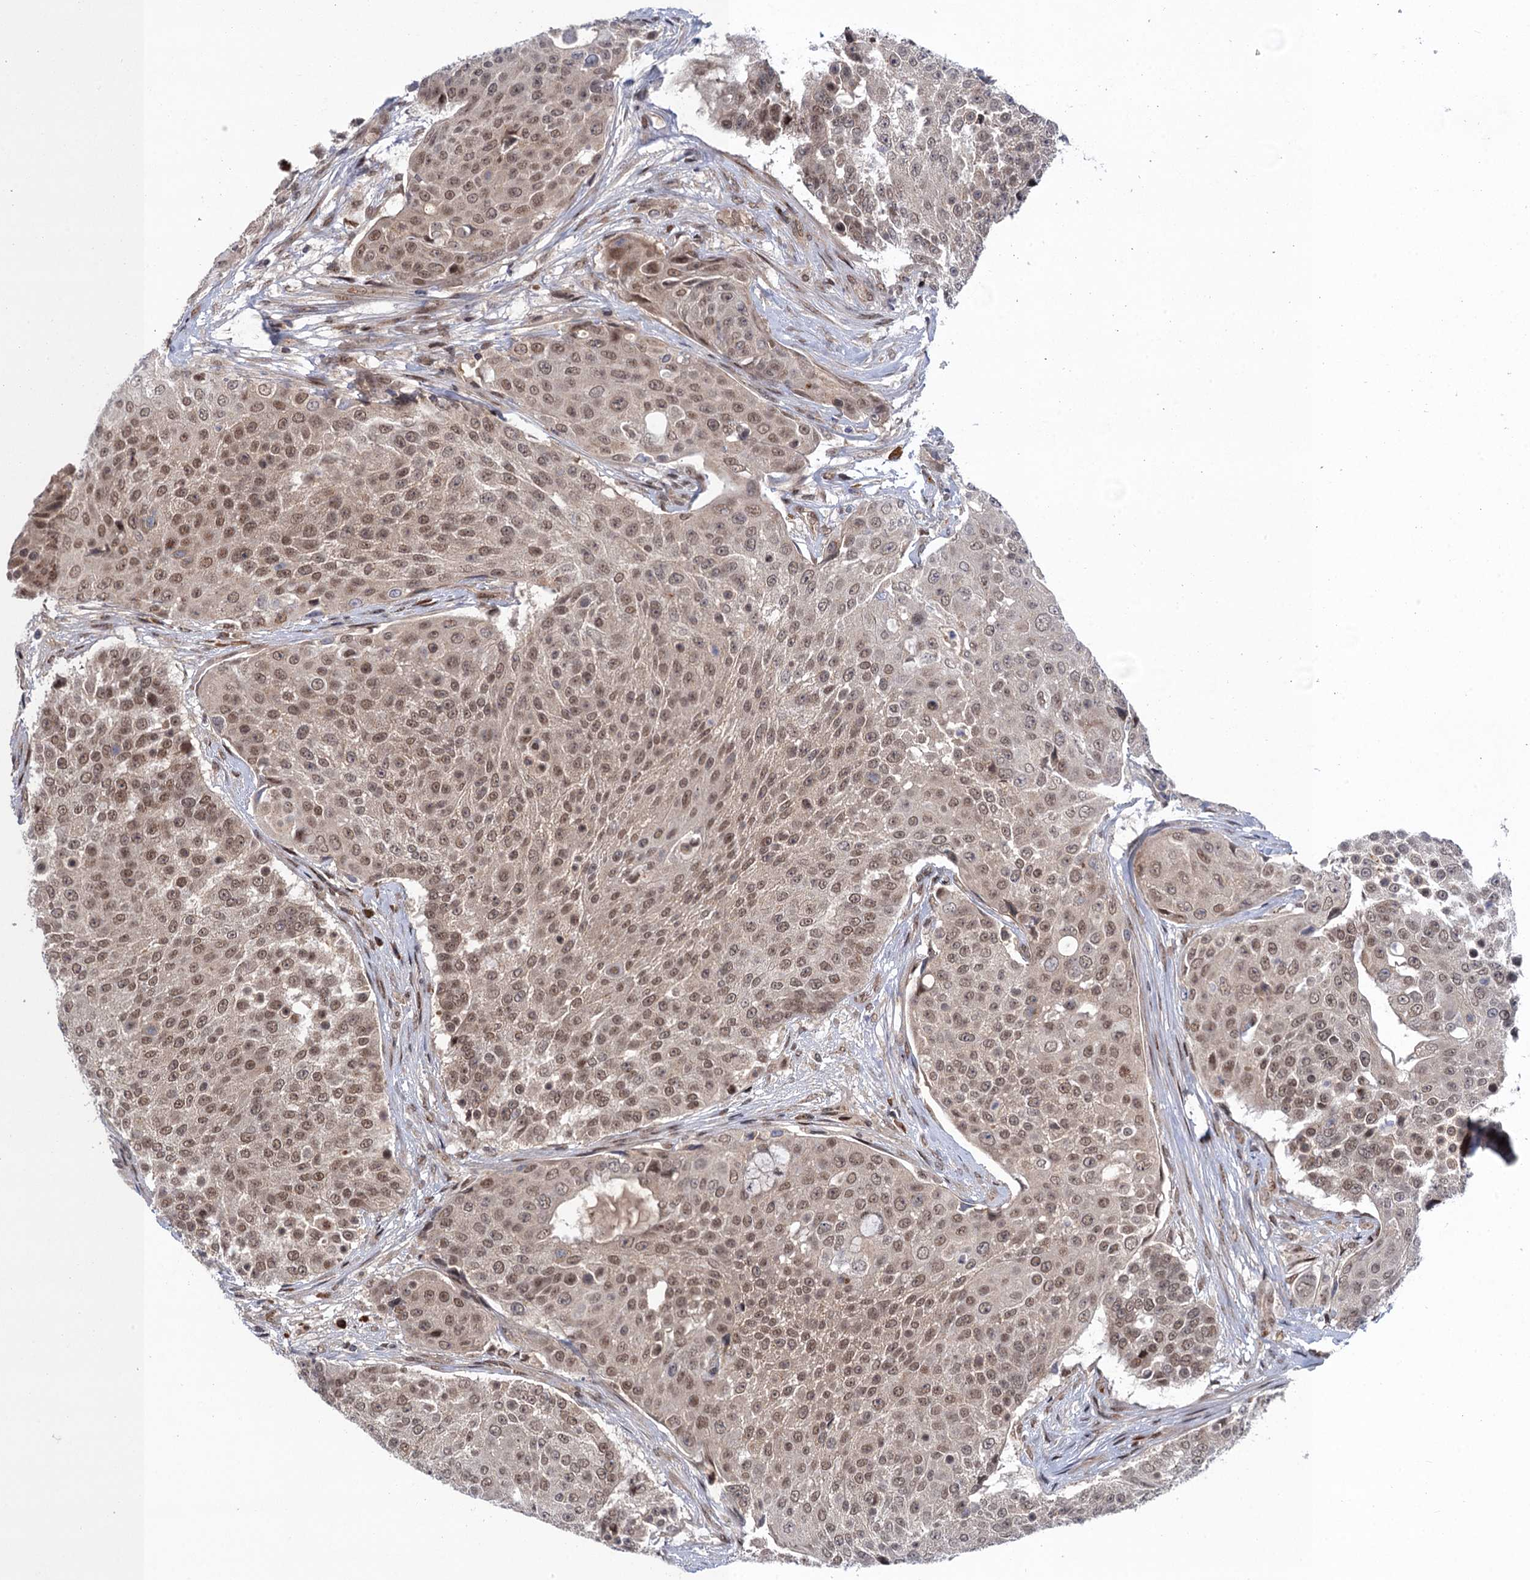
{"staining": {"intensity": "moderate", "quantity": ">75%", "location": "nuclear"}, "tissue": "urothelial cancer", "cell_type": "Tumor cells", "image_type": "cancer", "snomed": [{"axis": "morphology", "description": "Urothelial carcinoma, High grade"}, {"axis": "topography", "description": "Urinary bladder"}], "caption": "Immunohistochemical staining of urothelial cancer reveals medium levels of moderate nuclear positivity in about >75% of tumor cells.", "gene": "NEK8", "patient": {"sex": "female", "age": 63}}